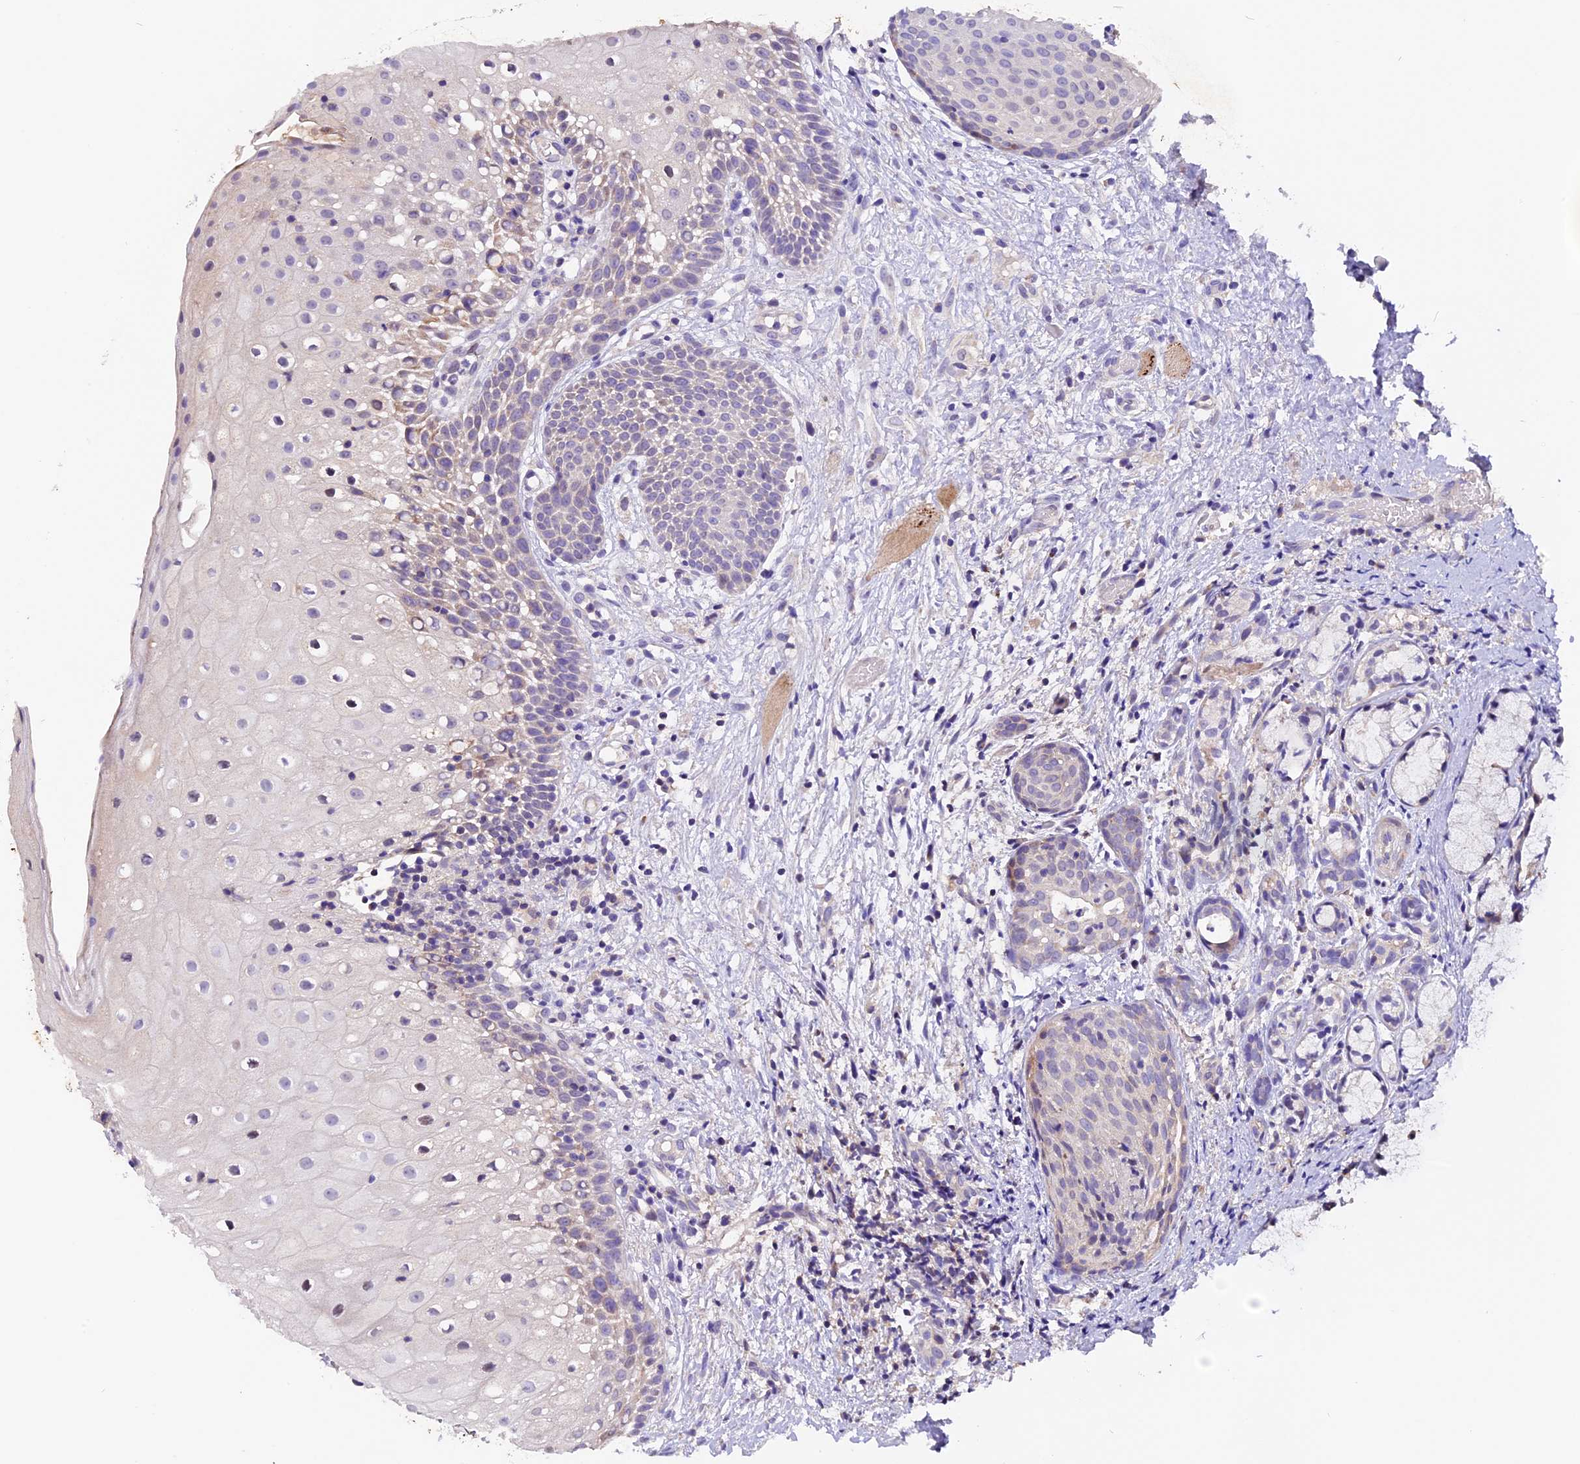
{"staining": {"intensity": "weak", "quantity": "<25%", "location": "cytoplasmic/membranous"}, "tissue": "oral mucosa", "cell_type": "Squamous epithelial cells", "image_type": "normal", "snomed": [{"axis": "morphology", "description": "Normal tissue, NOS"}, {"axis": "topography", "description": "Oral tissue"}], "caption": "Immunohistochemical staining of normal oral mucosa shows no significant positivity in squamous epithelial cells.", "gene": "DDX28", "patient": {"sex": "female", "age": 69}}